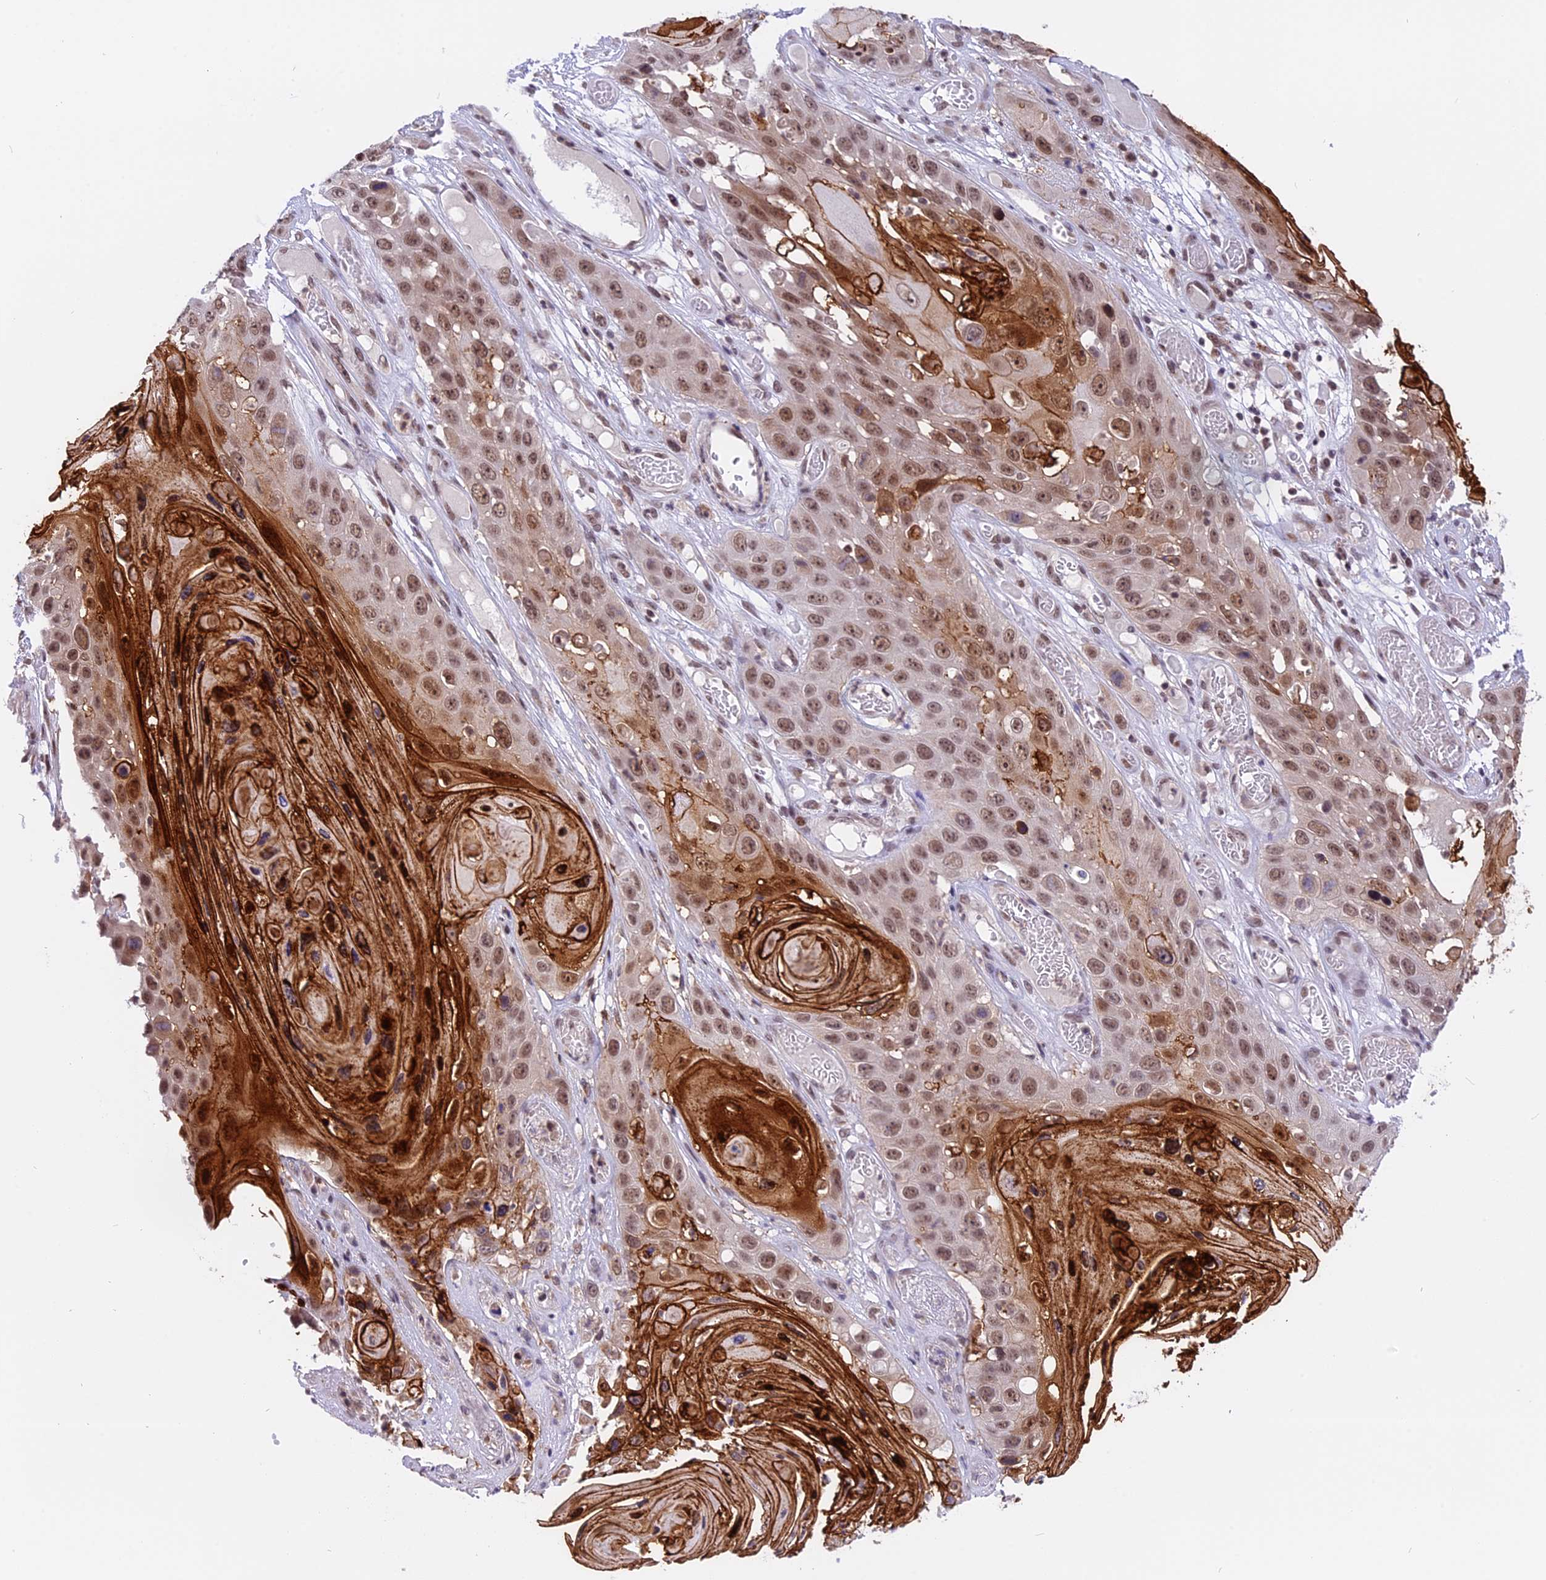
{"staining": {"intensity": "moderate", "quantity": ">75%", "location": "cytoplasmic/membranous,nuclear"}, "tissue": "skin cancer", "cell_type": "Tumor cells", "image_type": "cancer", "snomed": [{"axis": "morphology", "description": "Squamous cell carcinoma, NOS"}, {"axis": "topography", "description": "Skin"}], "caption": "An IHC image of tumor tissue is shown. Protein staining in brown labels moderate cytoplasmic/membranous and nuclear positivity in skin squamous cell carcinoma within tumor cells. The protein is stained brown, and the nuclei are stained in blue (DAB (3,3'-diaminobenzidine) IHC with brightfield microscopy, high magnification).", "gene": "TADA3", "patient": {"sex": "male", "age": 55}}